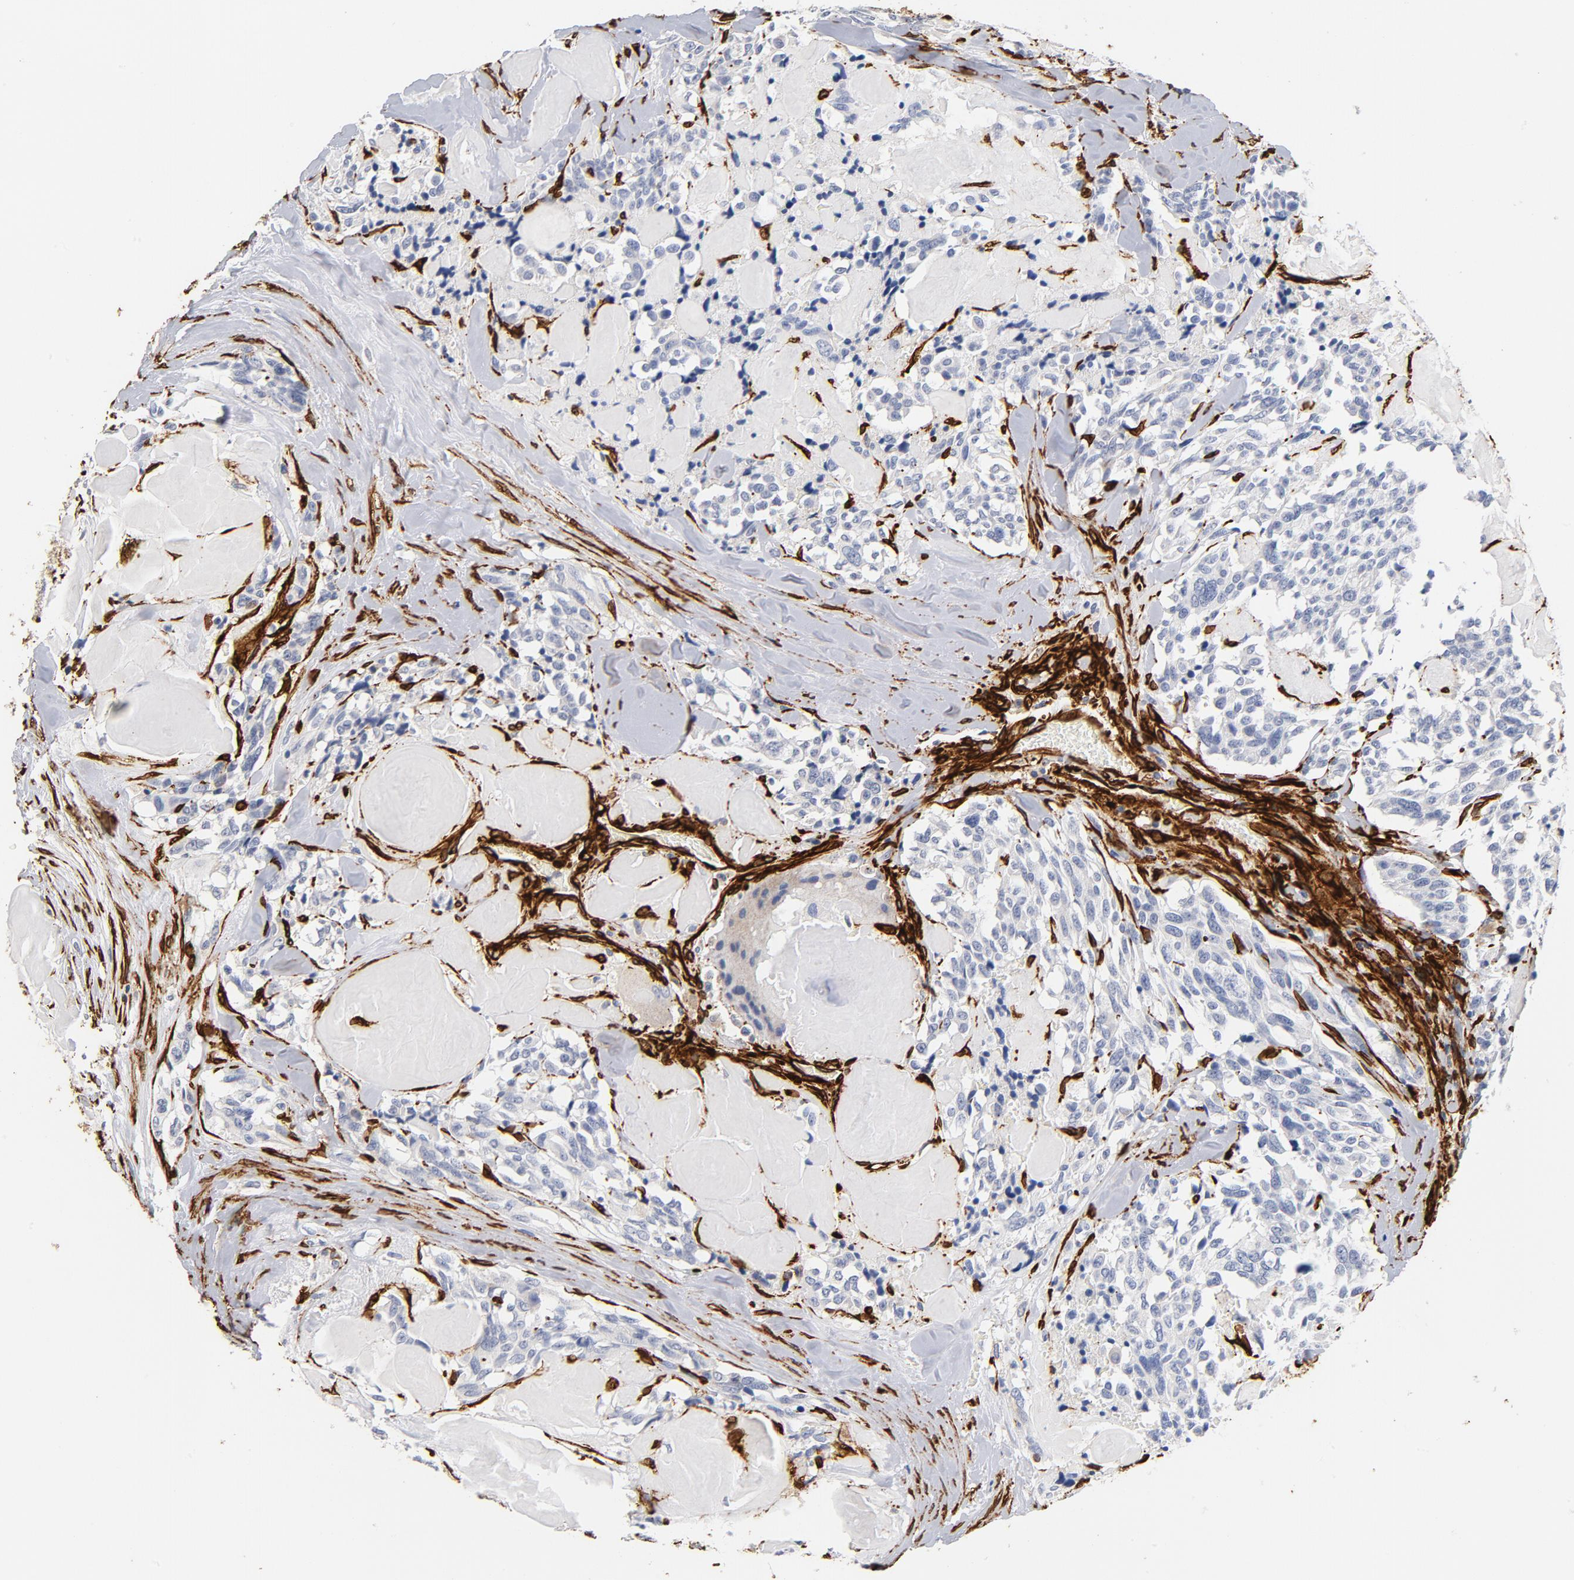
{"staining": {"intensity": "negative", "quantity": "none", "location": "none"}, "tissue": "thyroid cancer", "cell_type": "Tumor cells", "image_type": "cancer", "snomed": [{"axis": "morphology", "description": "Carcinoma, NOS"}, {"axis": "morphology", "description": "Carcinoid, malignant, NOS"}, {"axis": "topography", "description": "Thyroid gland"}], "caption": "Histopathology image shows no protein positivity in tumor cells of thyroid carcinoid (malignant) tissue.", "gene": "SERPINH1", "patient": {"sex": "male", "age": 33}}